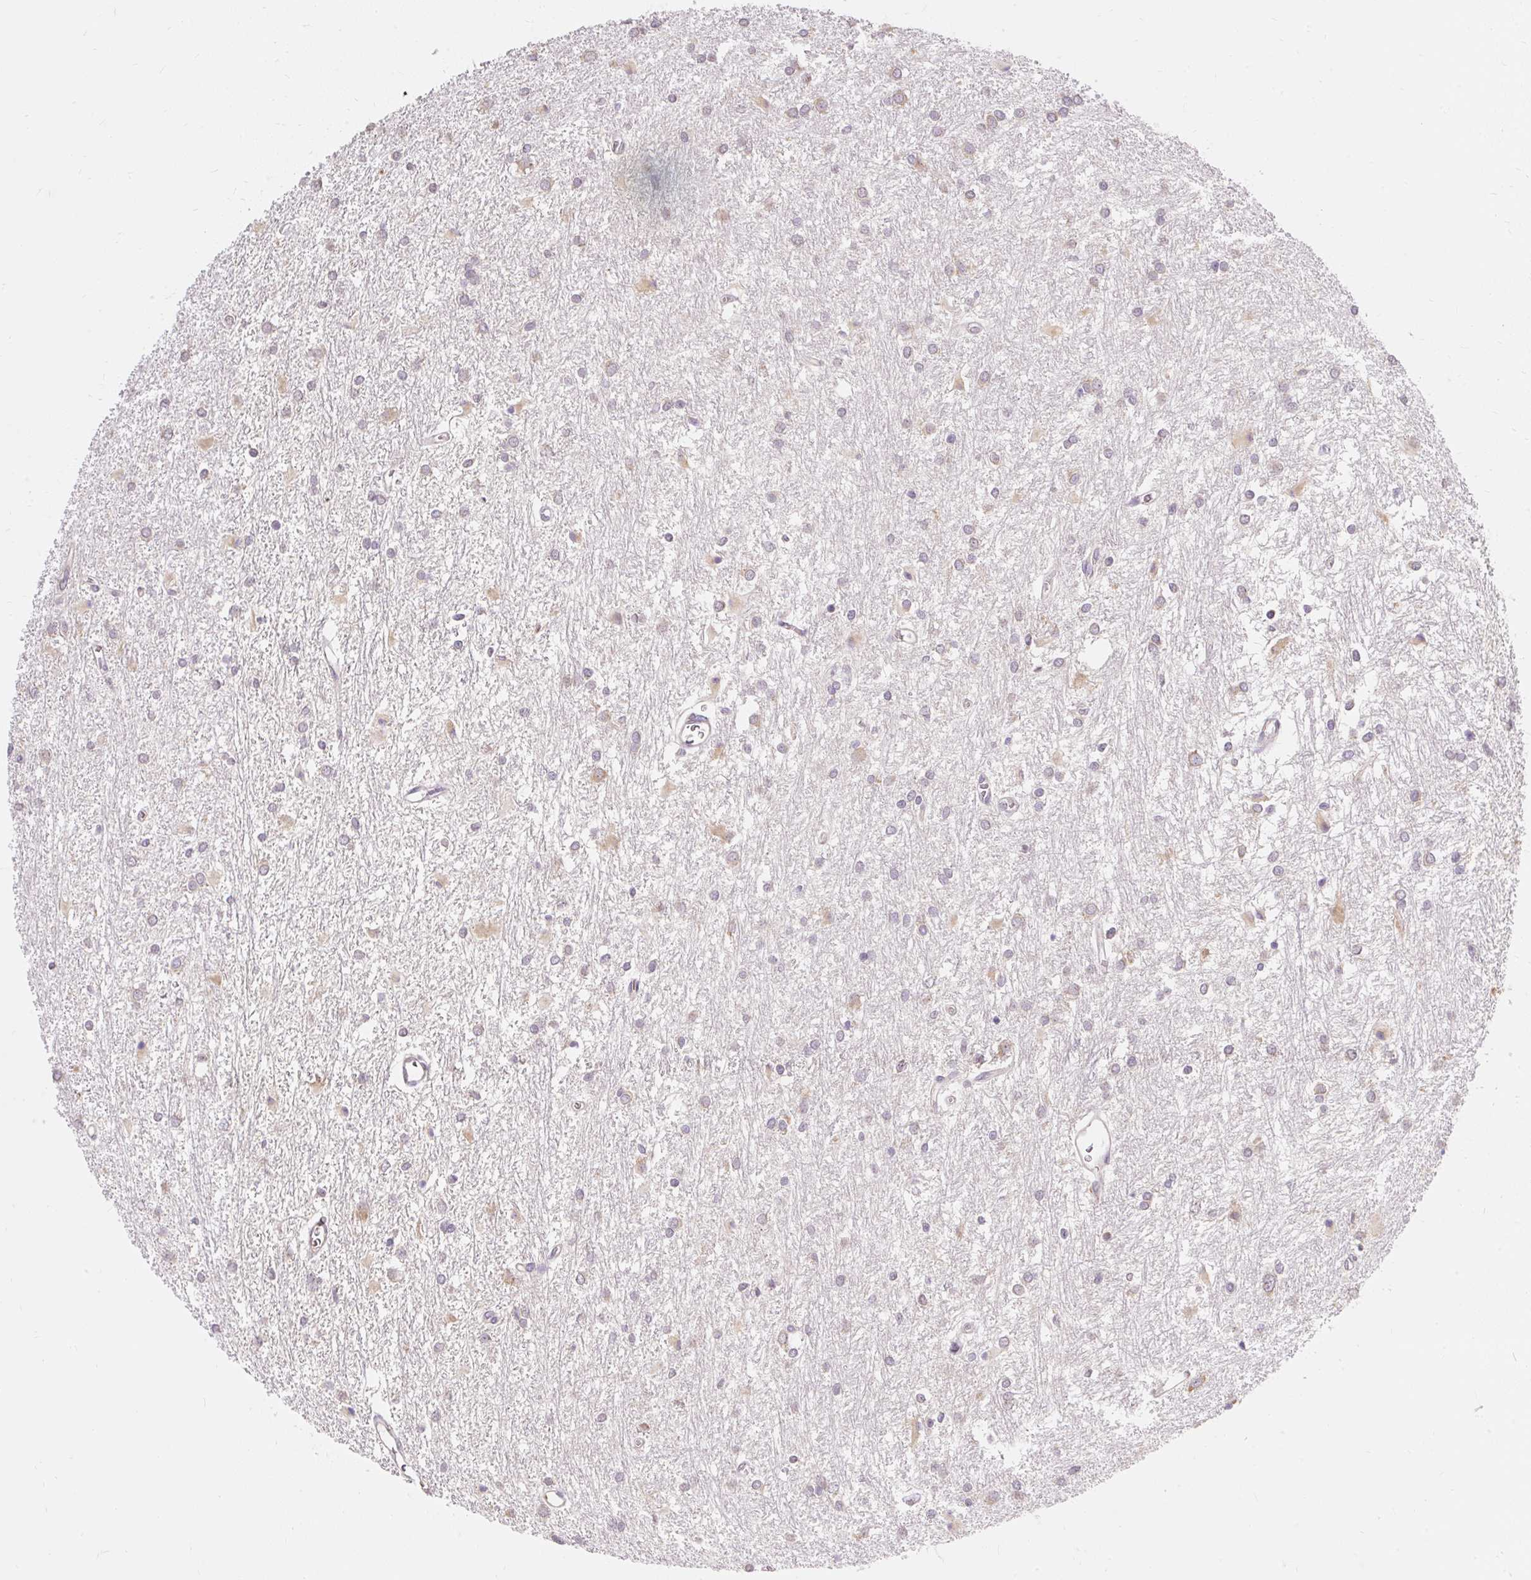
{"staining": {"intensity": "negative", "quantity": "none", "location": "none"}, "tissue": "glioma", "cell_type": "Tumor cells", "image_type": "cancer", "snomed": [{"axis": "morphology", "description": "Glioma, malignant, High grade"}, {"axis": "topography", "description": "Brain"}], "caption": "A high-resolution histopathology image shows immunohistochemistry (IHC) staining of glioma, which displays no significant staining in tumor cells.", "gene": "SEC63", "patient": {"sex": "female", "age": 50}}